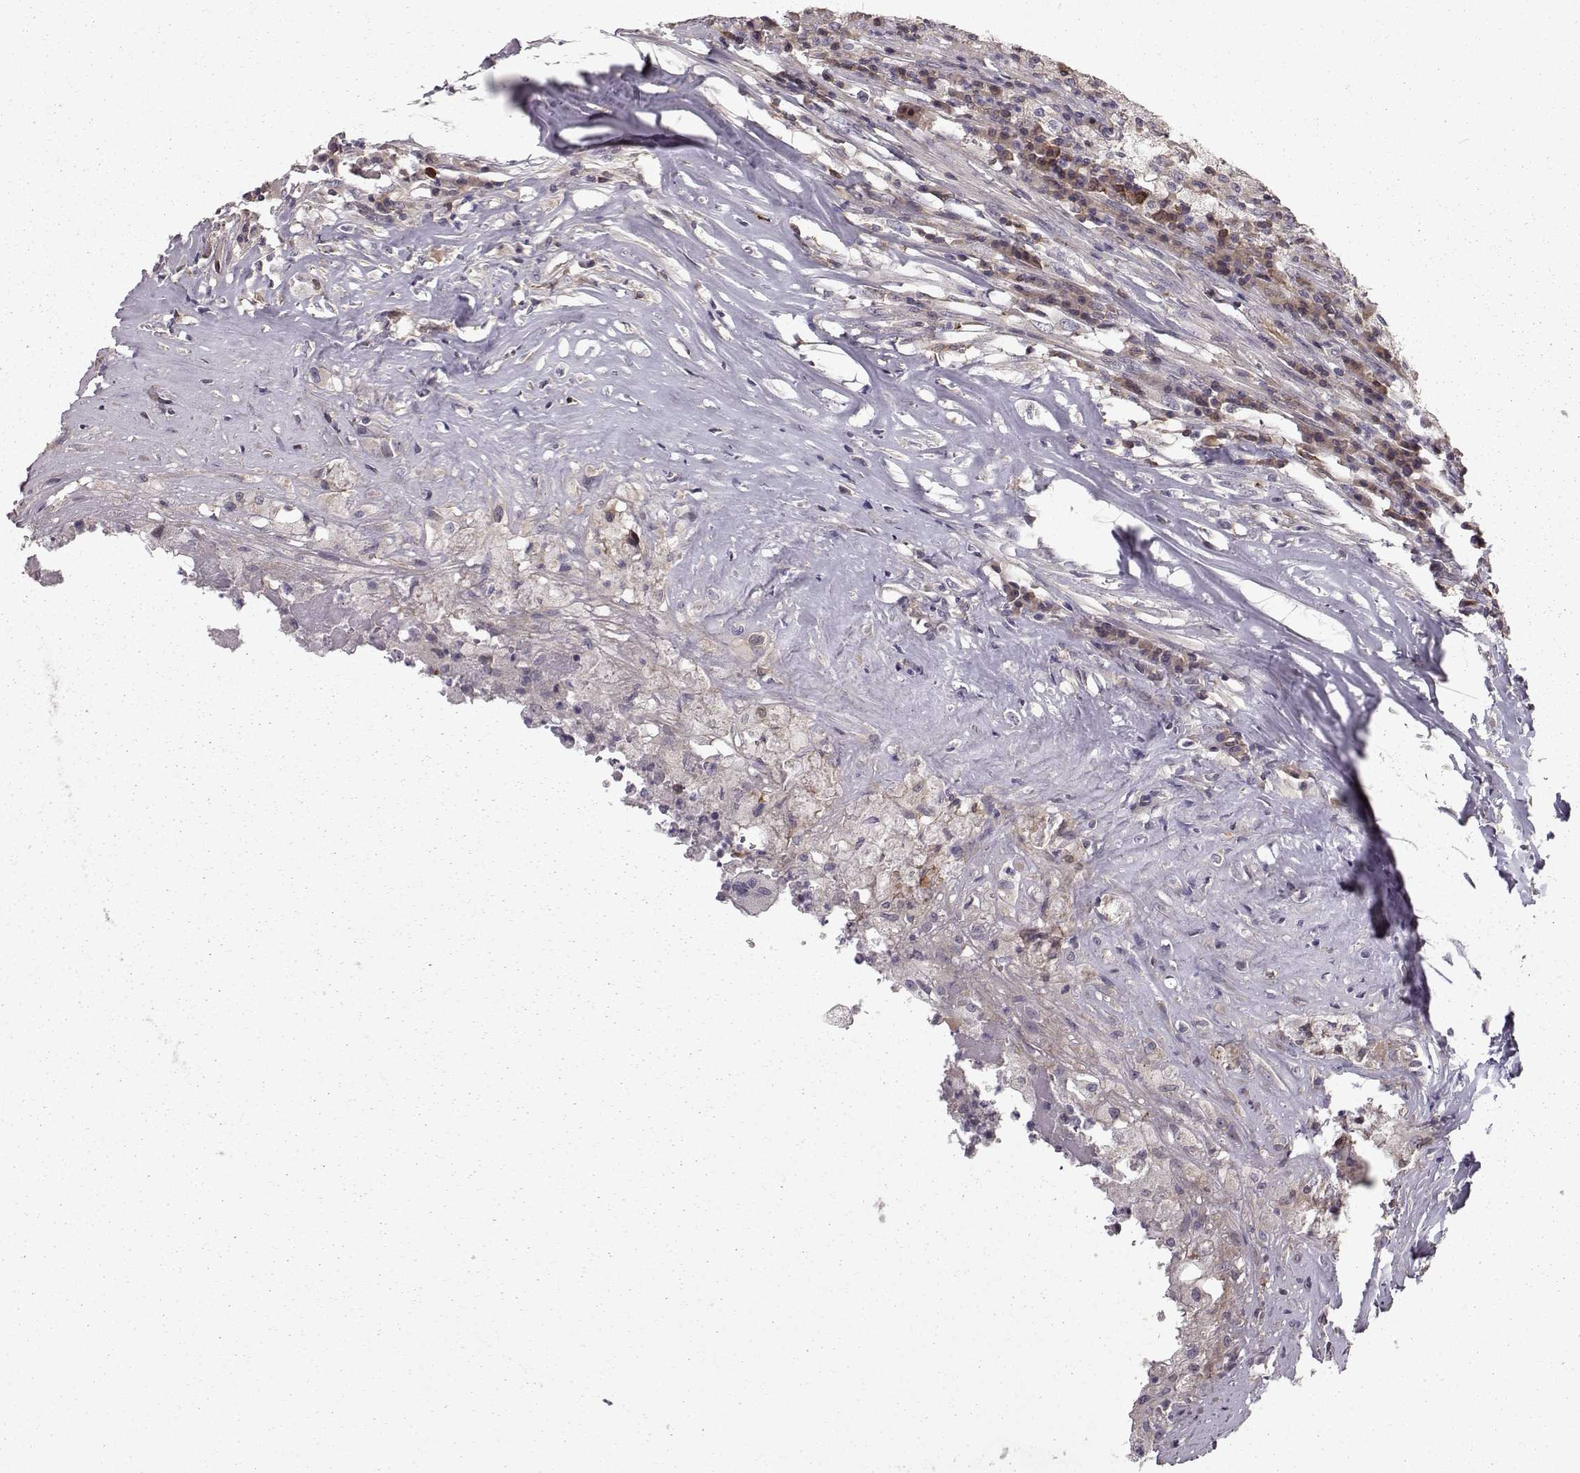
{"staining": {"intensity": "negative", "quantity": "none", "location": "none"}, "tissue": "testis cancer", "cell_type": "Tumor cells", "image_type": "cancer", "snomed": [{"axis": "morphology", "description": "Necrosis, NOS"}, {"axis": "morphology", "description": "Carcinoma, Embryonal, NOS"}, {"axis": "topography", "description": "Testis"}], "caption": "IHC of testis cancer displays no positivity in tumor cells.", "gene": "RANBP1", "patient": {"sex": "male", "age": 19}}